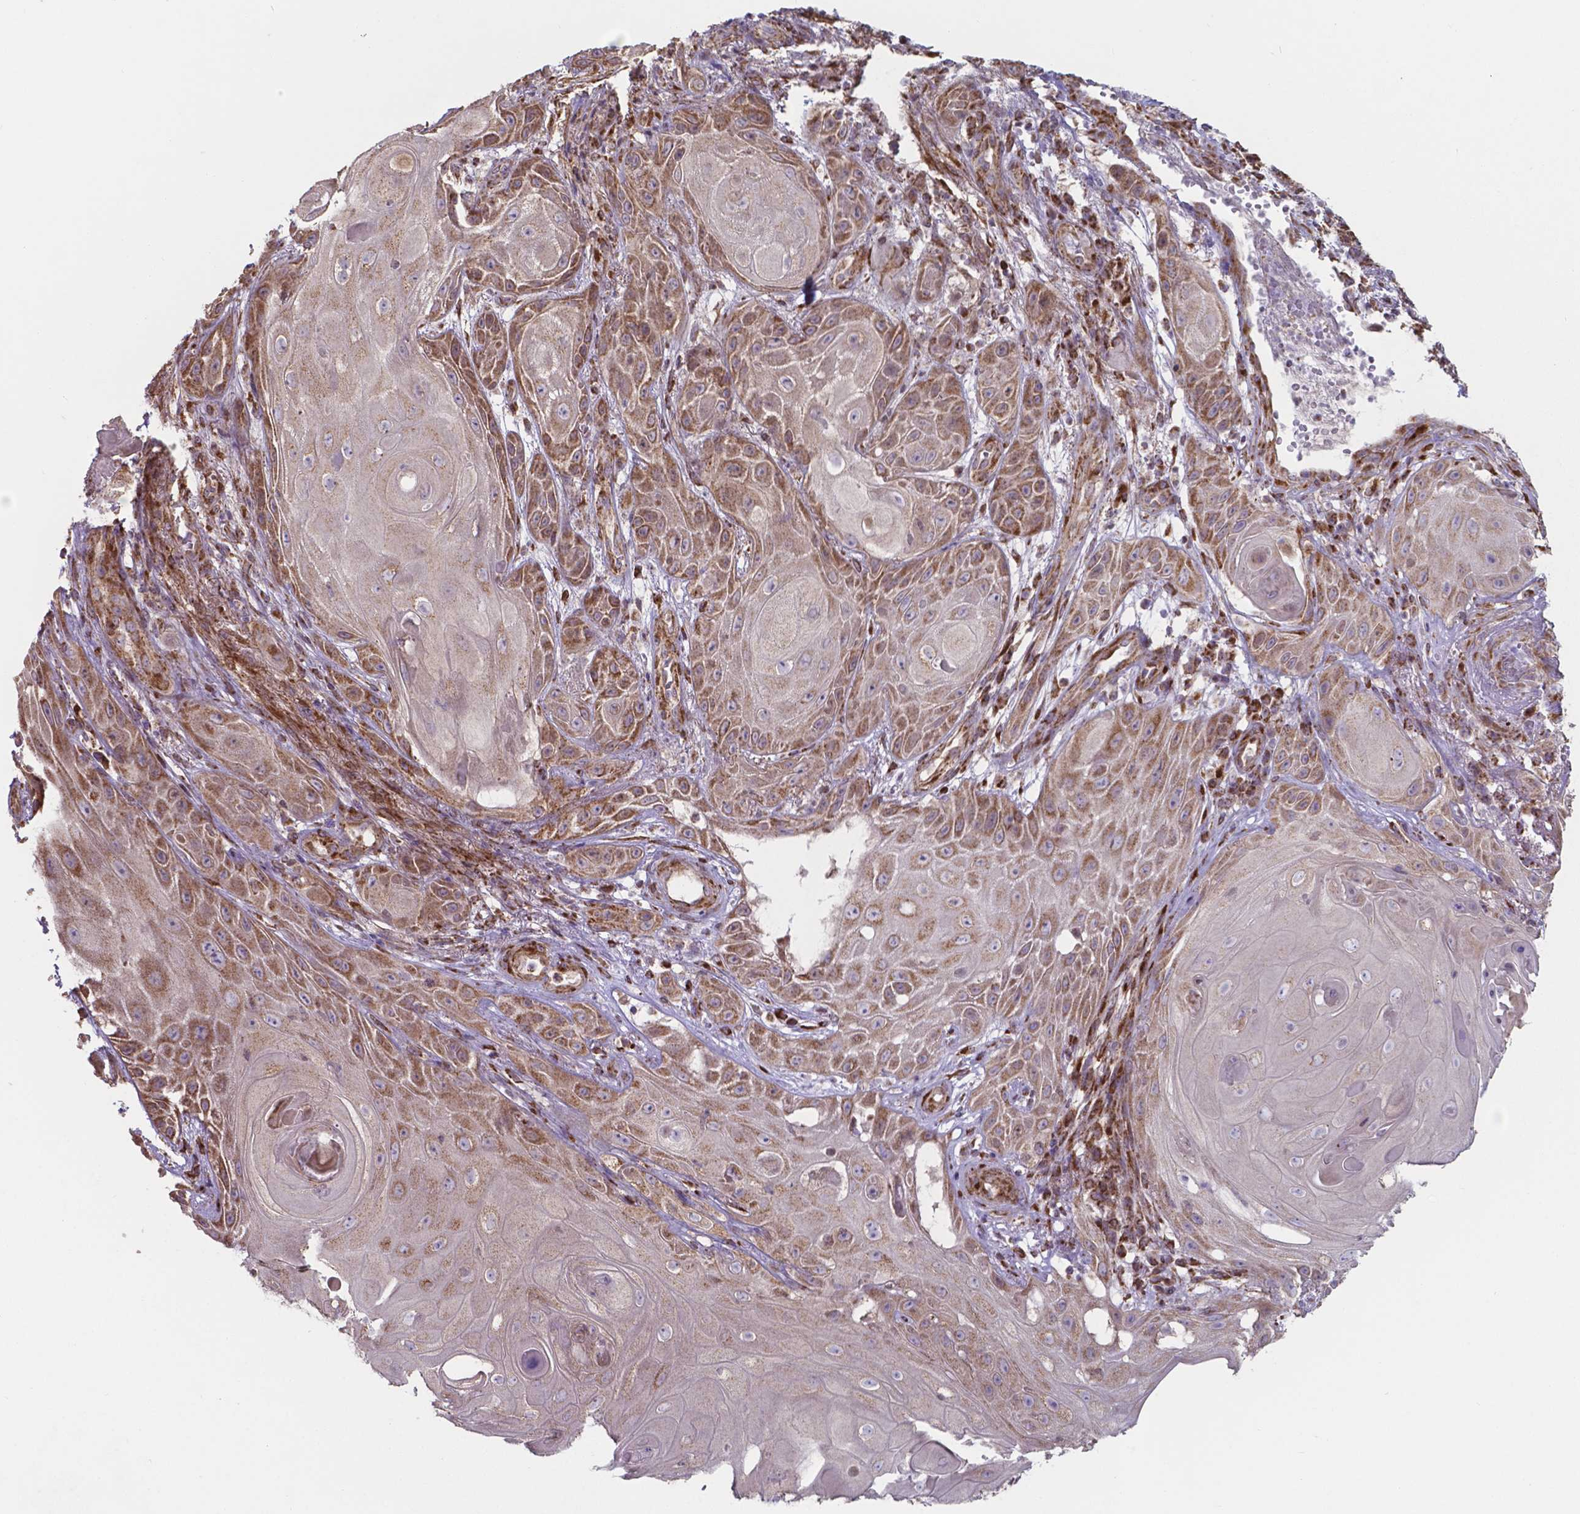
{"staining": {"intensity": "moderate", "quantity": "25%-75%", "location": "cytoplasmic/membranous"}, "tissue": "skin cancer", "cell_type": "Tumor cells", "image_type": "cancer", "snomed": [{"axis": "morphology", "description": "Squamous cell carcinoma, NOS"}, {"axis": "topography", "description": "Skin"}], "caption": "Human squamous cell carcinoma (skin) stained for a protein (brown) demonstrates moderate cytoplasmic/membranous positive staining in about 25%-75% of tumor cells.", "gene": "FAM114A1", "patient": {"sex": "male", "age": 62}}